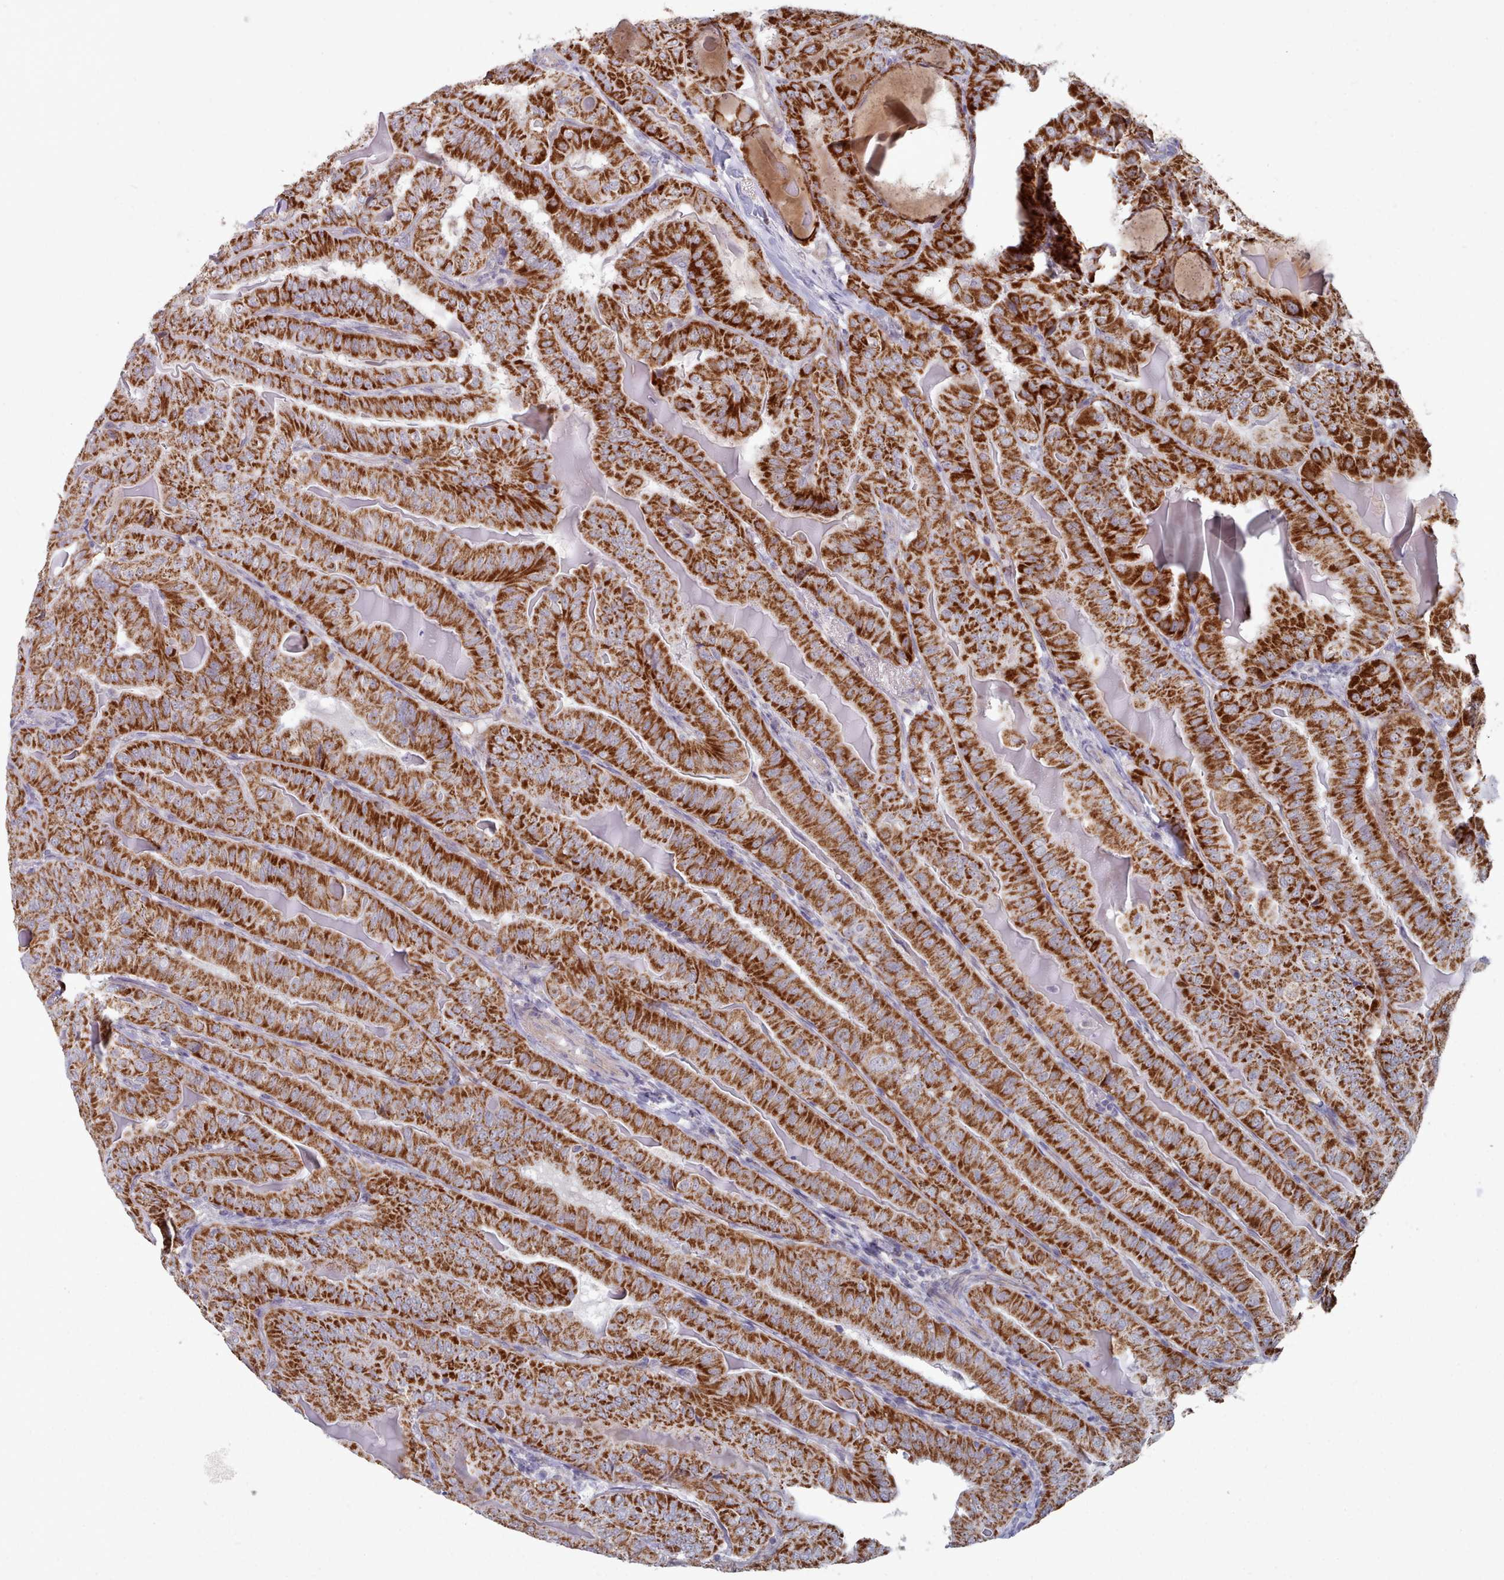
{"staining": {"intensity": "strong", "quantity": ">75%", "location": "cytoplasmic/membranous"}, "tissue": "thyroid cancer", "cell_type": "Tumor cells", "image_type": "cancer", "snomed": [{"axis": "morphology", "description": "Papillary adenocarcinoma, NOS"}, {"axis": "topography", "description": "Thyroid gland"}], "caption": "Strong cytoplasmic/membranous protein positivity is seen in approximately >75% of tumor cells in thyroid cancer (papillary adenocarcinoma).", "gene": "TRARG1", "patient": {"sex": "female", "age": 68}}